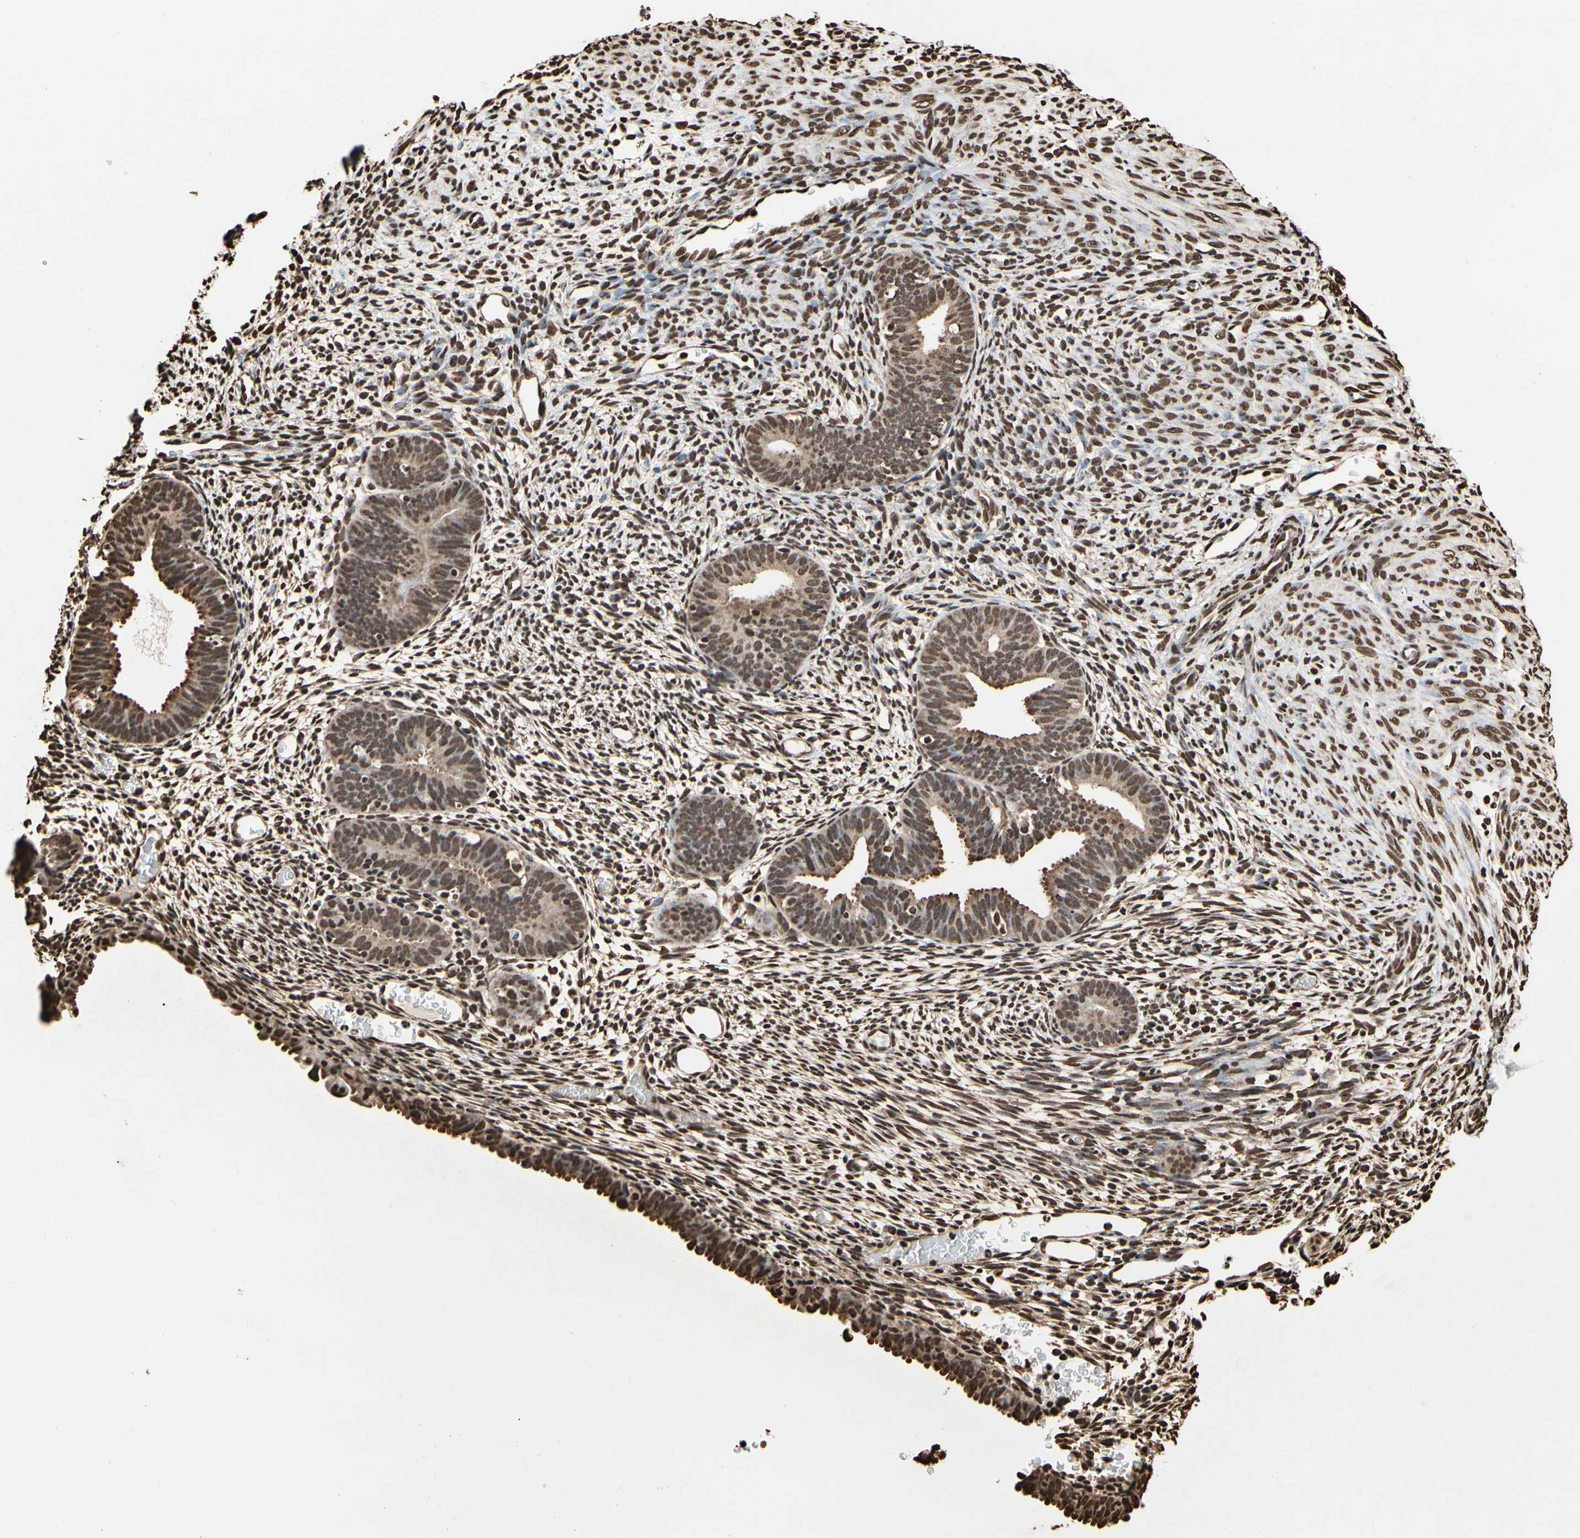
{"staining": {"intensity": "strong", "quantity": ">75%", "location": "cytoplasmic/membranous,nuclear"}, "tissue": "endometrium", "cell_type": "Cells in endometrial stroma", "image_type": "normal", "snomed": [{"axis": "morphology", "description": "Normal tissue, NOS"}, {"axis": "morphology", "description": "Atrophy, NOS"}, {"axis": "topography", "description": "Uterus"}, {"axis": "topography", "description": "Endometrium"}], "caption": "Protein staining reveals strong cytoplasmic/membranous,nuclear staining in approximately >75% of cells in endometrial stroma in unremarkable endometrium. (Stains: DAB (3,3'-diaminobenzidine) in brown, nuclei in blue, Microscopy: brightfield microscopy at high magnification).", "gene": "HNRNPK", "patient": {"sex": "female", "age": 68}}